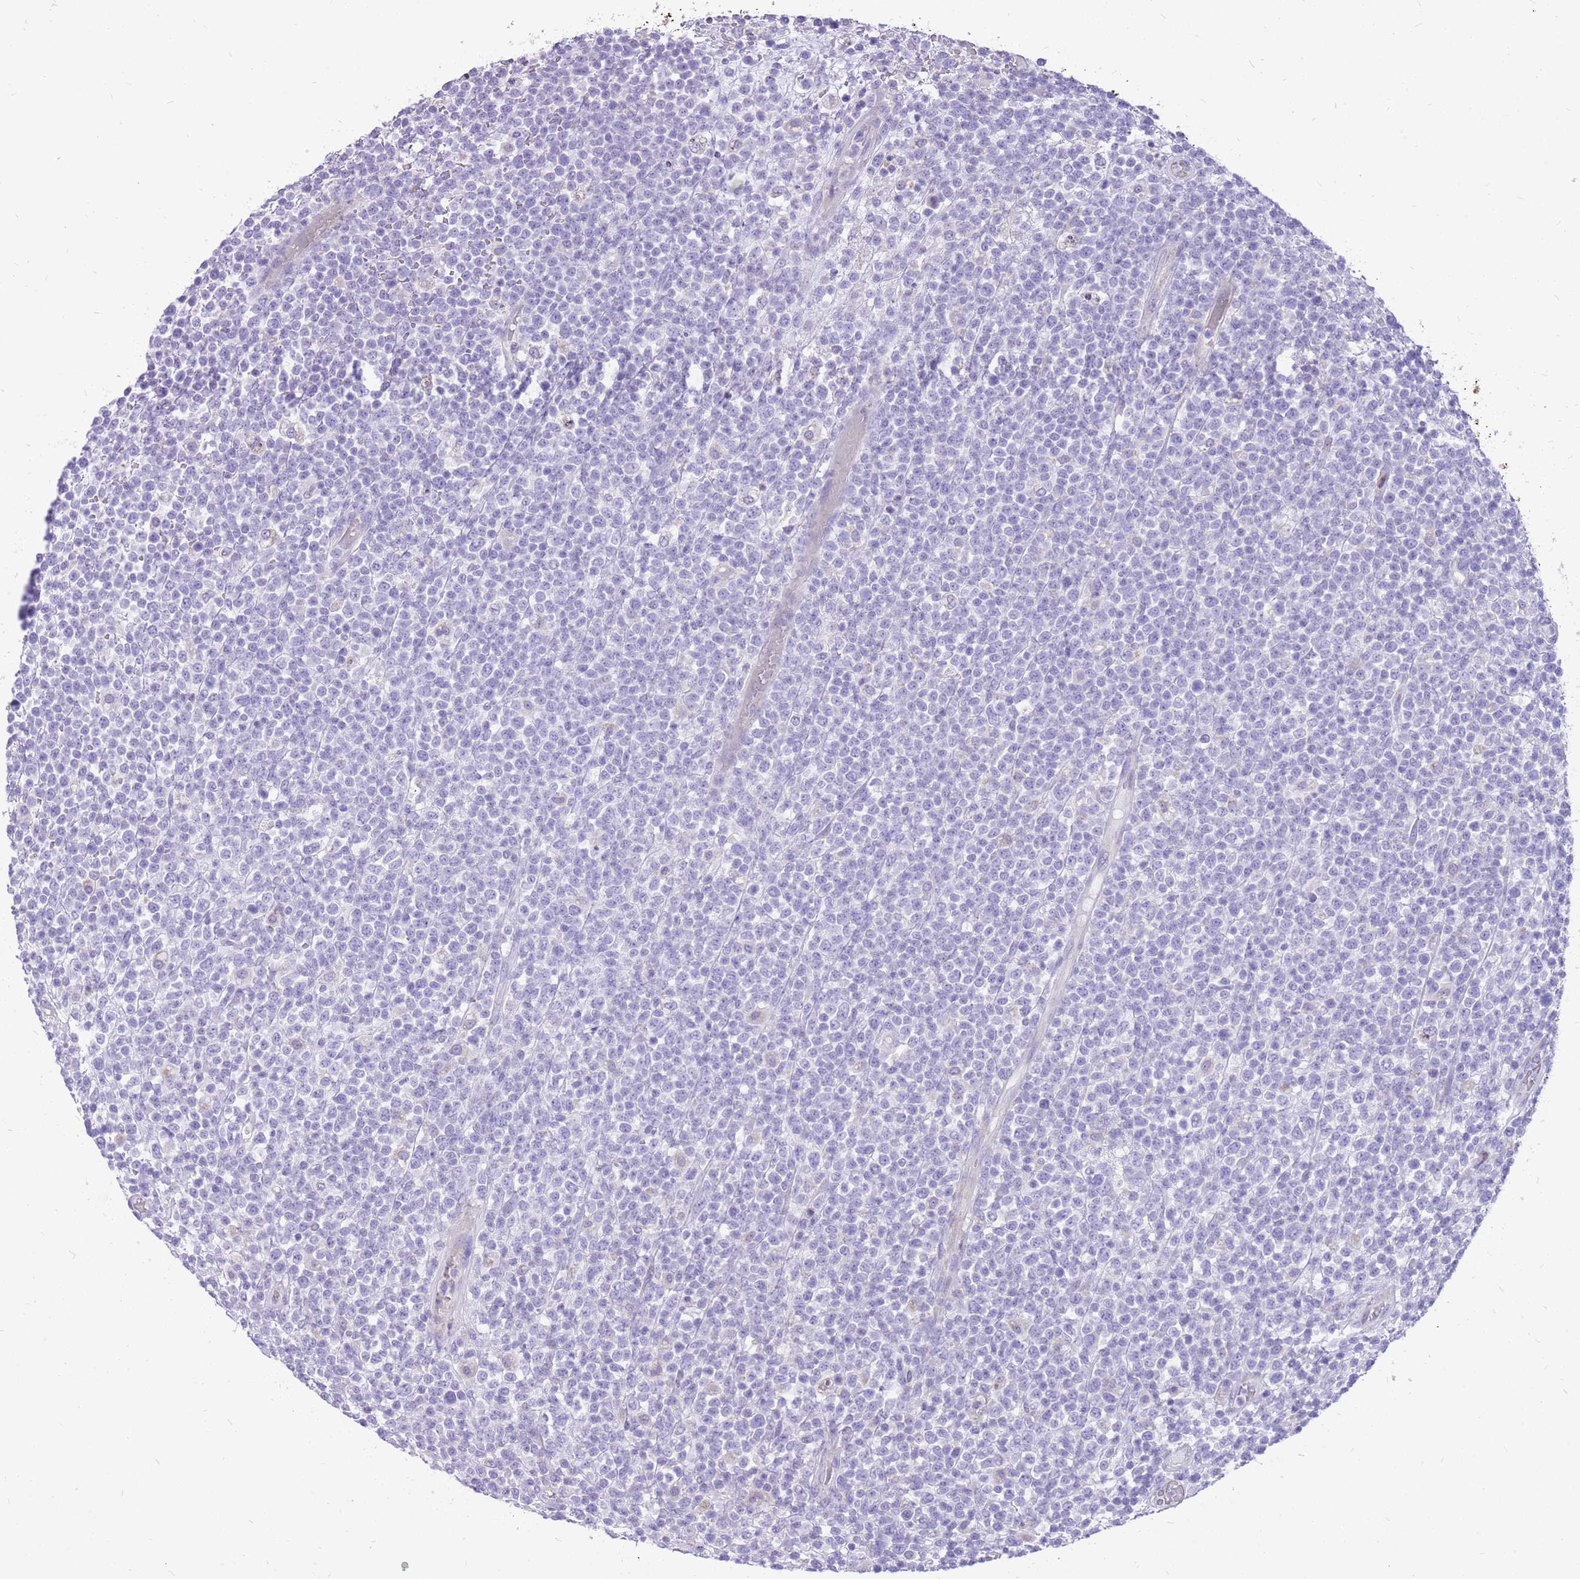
{"staining": {"intensity": "negative", "quantity": "none", "location": "none"}, "tissue": "lymphoma", "cell_type": "Tumor cells", "image_type": "cancer", "snomed": [{"axis": "morphology", "description": "Malignant lymphoma, non-Hodgkin's type, High grade"}, {"axis": "topography", "description": "Colon"}], "caption": "Micrograph shows no significant protein staining in tumor cells of high-grade malignant lymphoma, non-Hodgkin's type.", "gene": "PCNX1", "patient": {"sex": "female", "age": 53}}